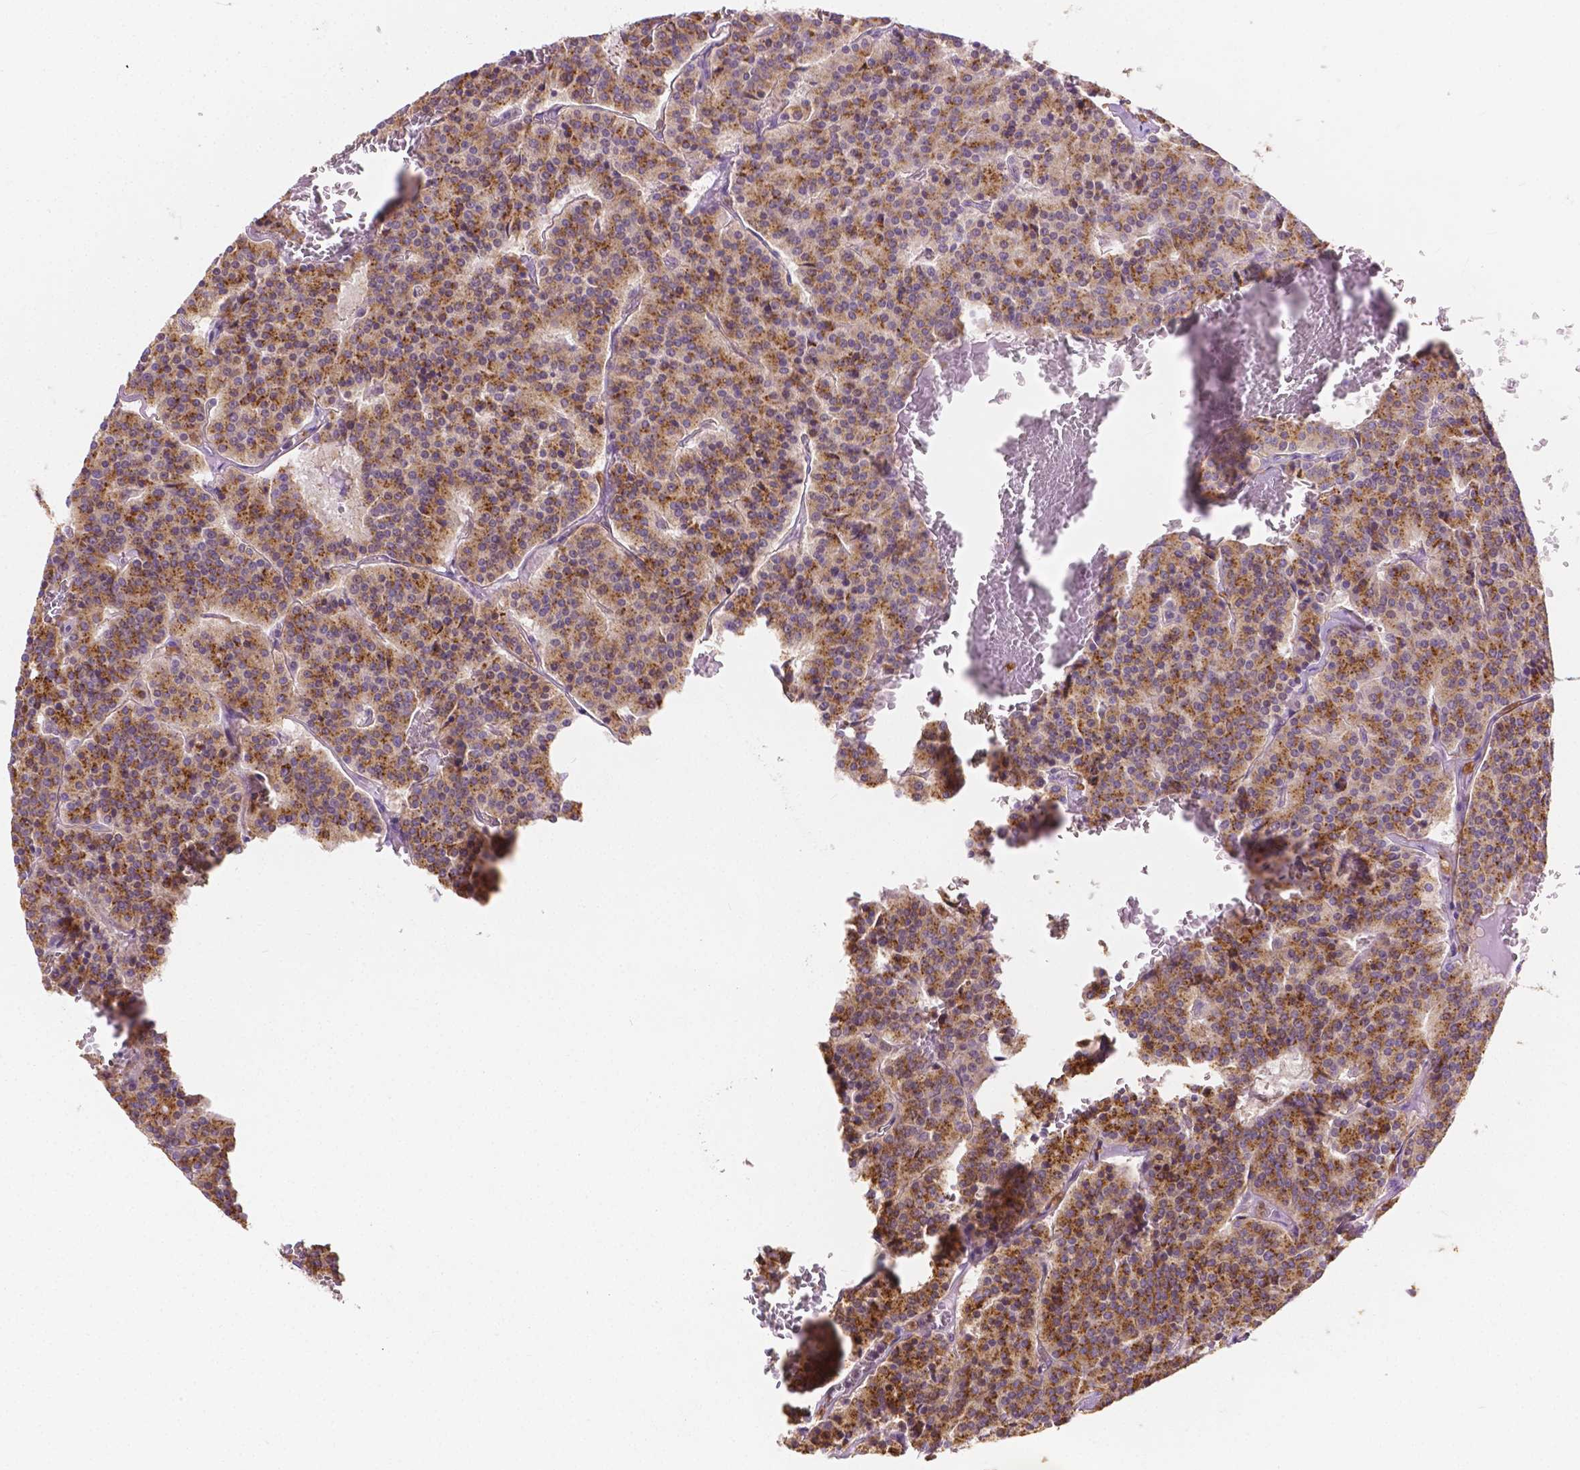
{"staining": {"intensity": "moderate", "quantity": ">75%", "location": "cytoplasmic/membranous"}, "tissue": "carcinoid", "cell_type": "Tumor cells", "image_type": "cancer", "snomed": [{"axis": "morphology", "description": "Carcinoid, malignant, NOS"}, {"axis": "topography", "description": "Lung"}], "caption": "Human malignant carcinoid stained for a protein (brown) exhibits moderate cytoplasmic/membranous positive staining in approximately >75% of tumor cells.", "gene": "ZNRD2", "patient": {"sex": "male", "age": 70}}